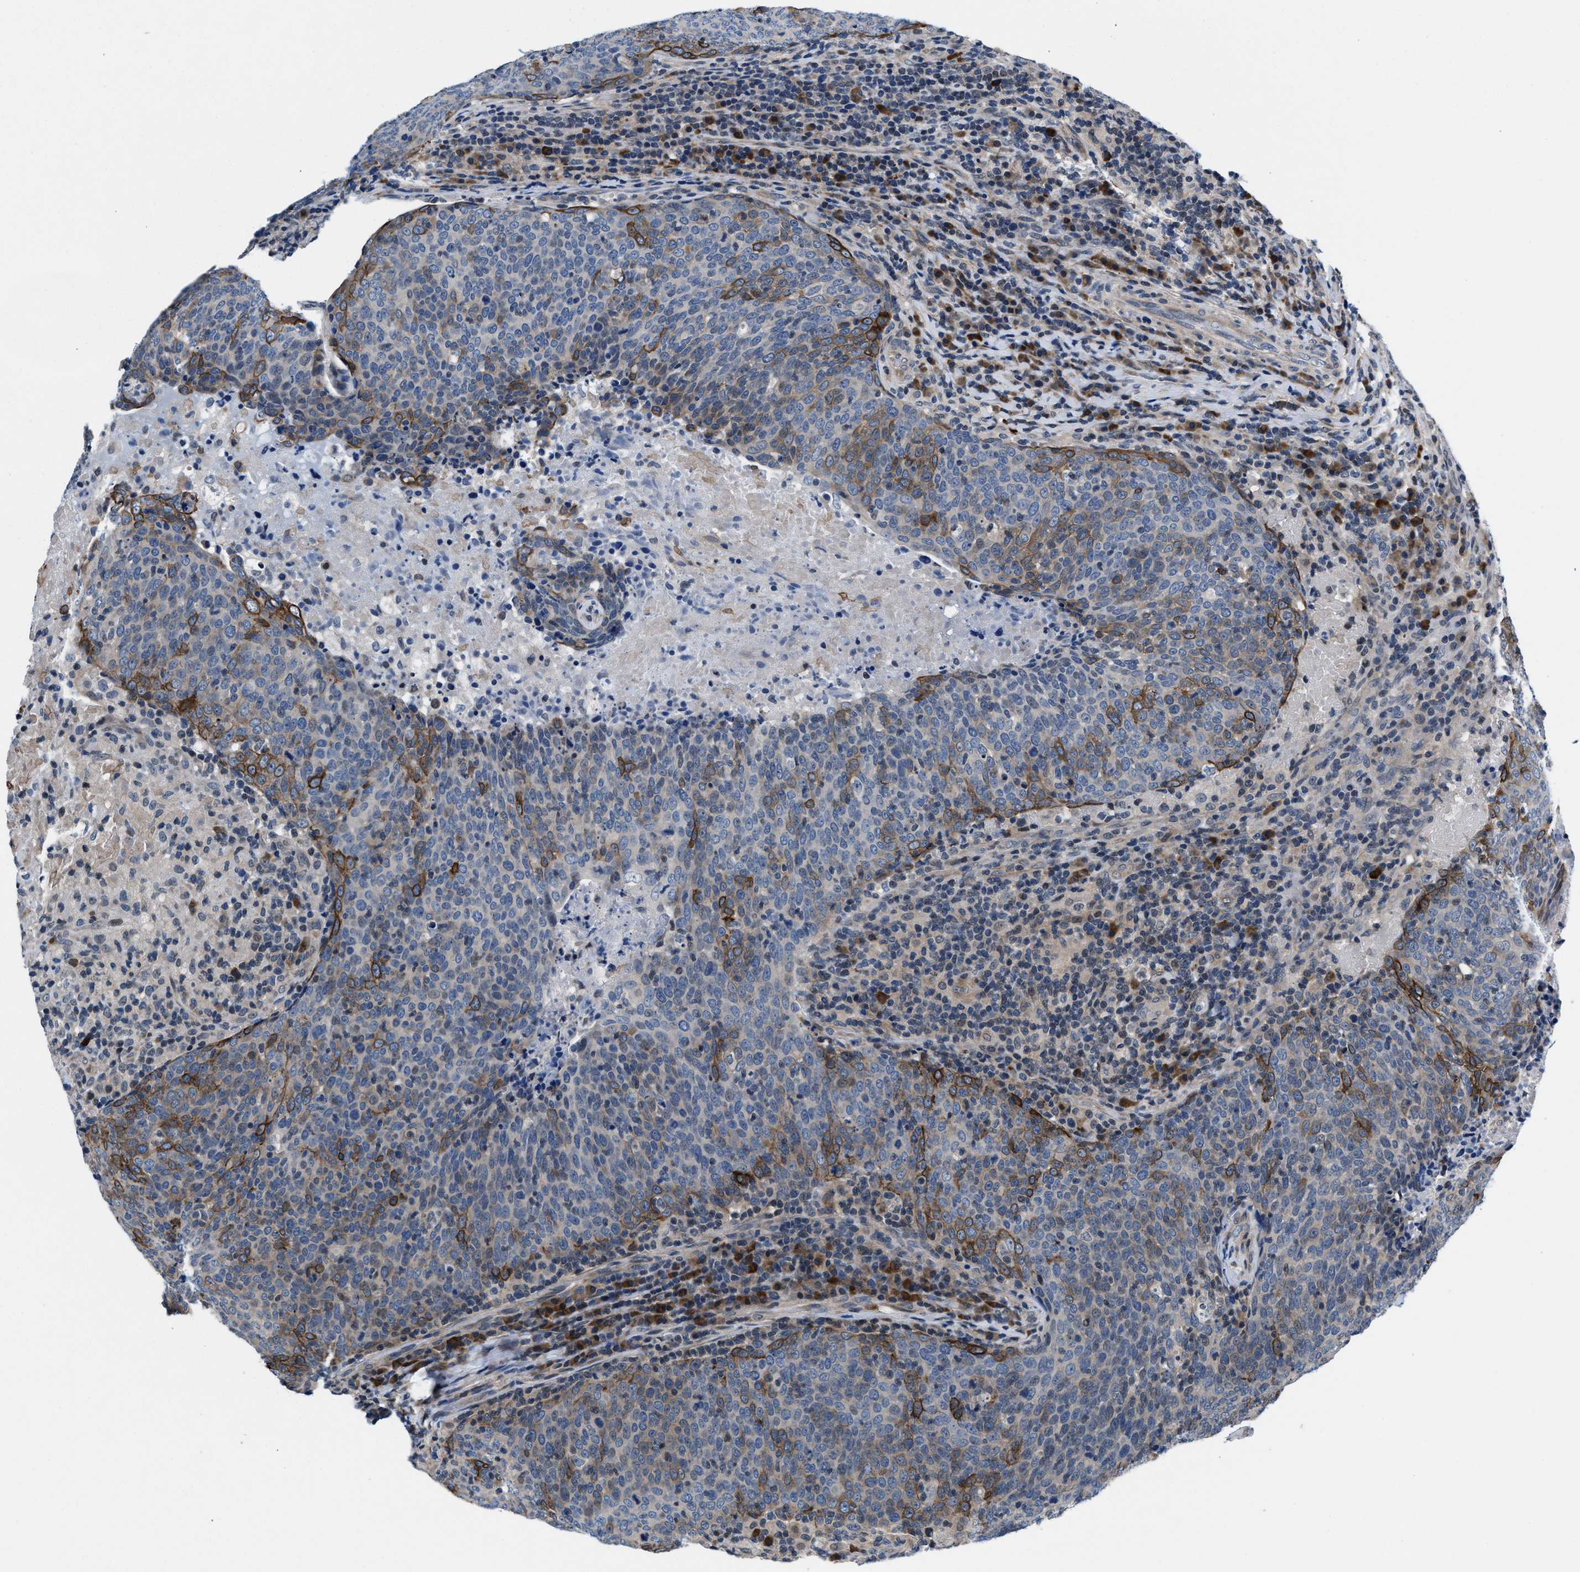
{"staining": {"intensity": "moderate", "quantity": "<25%", "location": "cytoplasmic/membranous"}, "tissue": "head and neck cancer", "cell_type": "Tumor cells", "image_type": "cancer", "snomed": [{"axis": "morphology", "description": "Squamous cell carcinoma, NOS"}, {"axis": "morphology", "description": "Squamous cell carcinoma, metastatic, NOS"}, {"axis": "topography", "description": "Lymph node"}, {"axis": "topography", "description": "Head-Neck"}], "caption": "Head and neck squamous cell carcinoma stained with immunohistochemistry (IHC) reveals moderate cytoplasmic/membranous positivity in about <25% of tumor cells. The staining was performed using DAB to visualize the protein expression in brown, while the nuclei were stained in blue with hematoxylin (Magnification: 20x).", "gene": "PRPSAP2", "patient": {"sex": "male", "age": 62}}